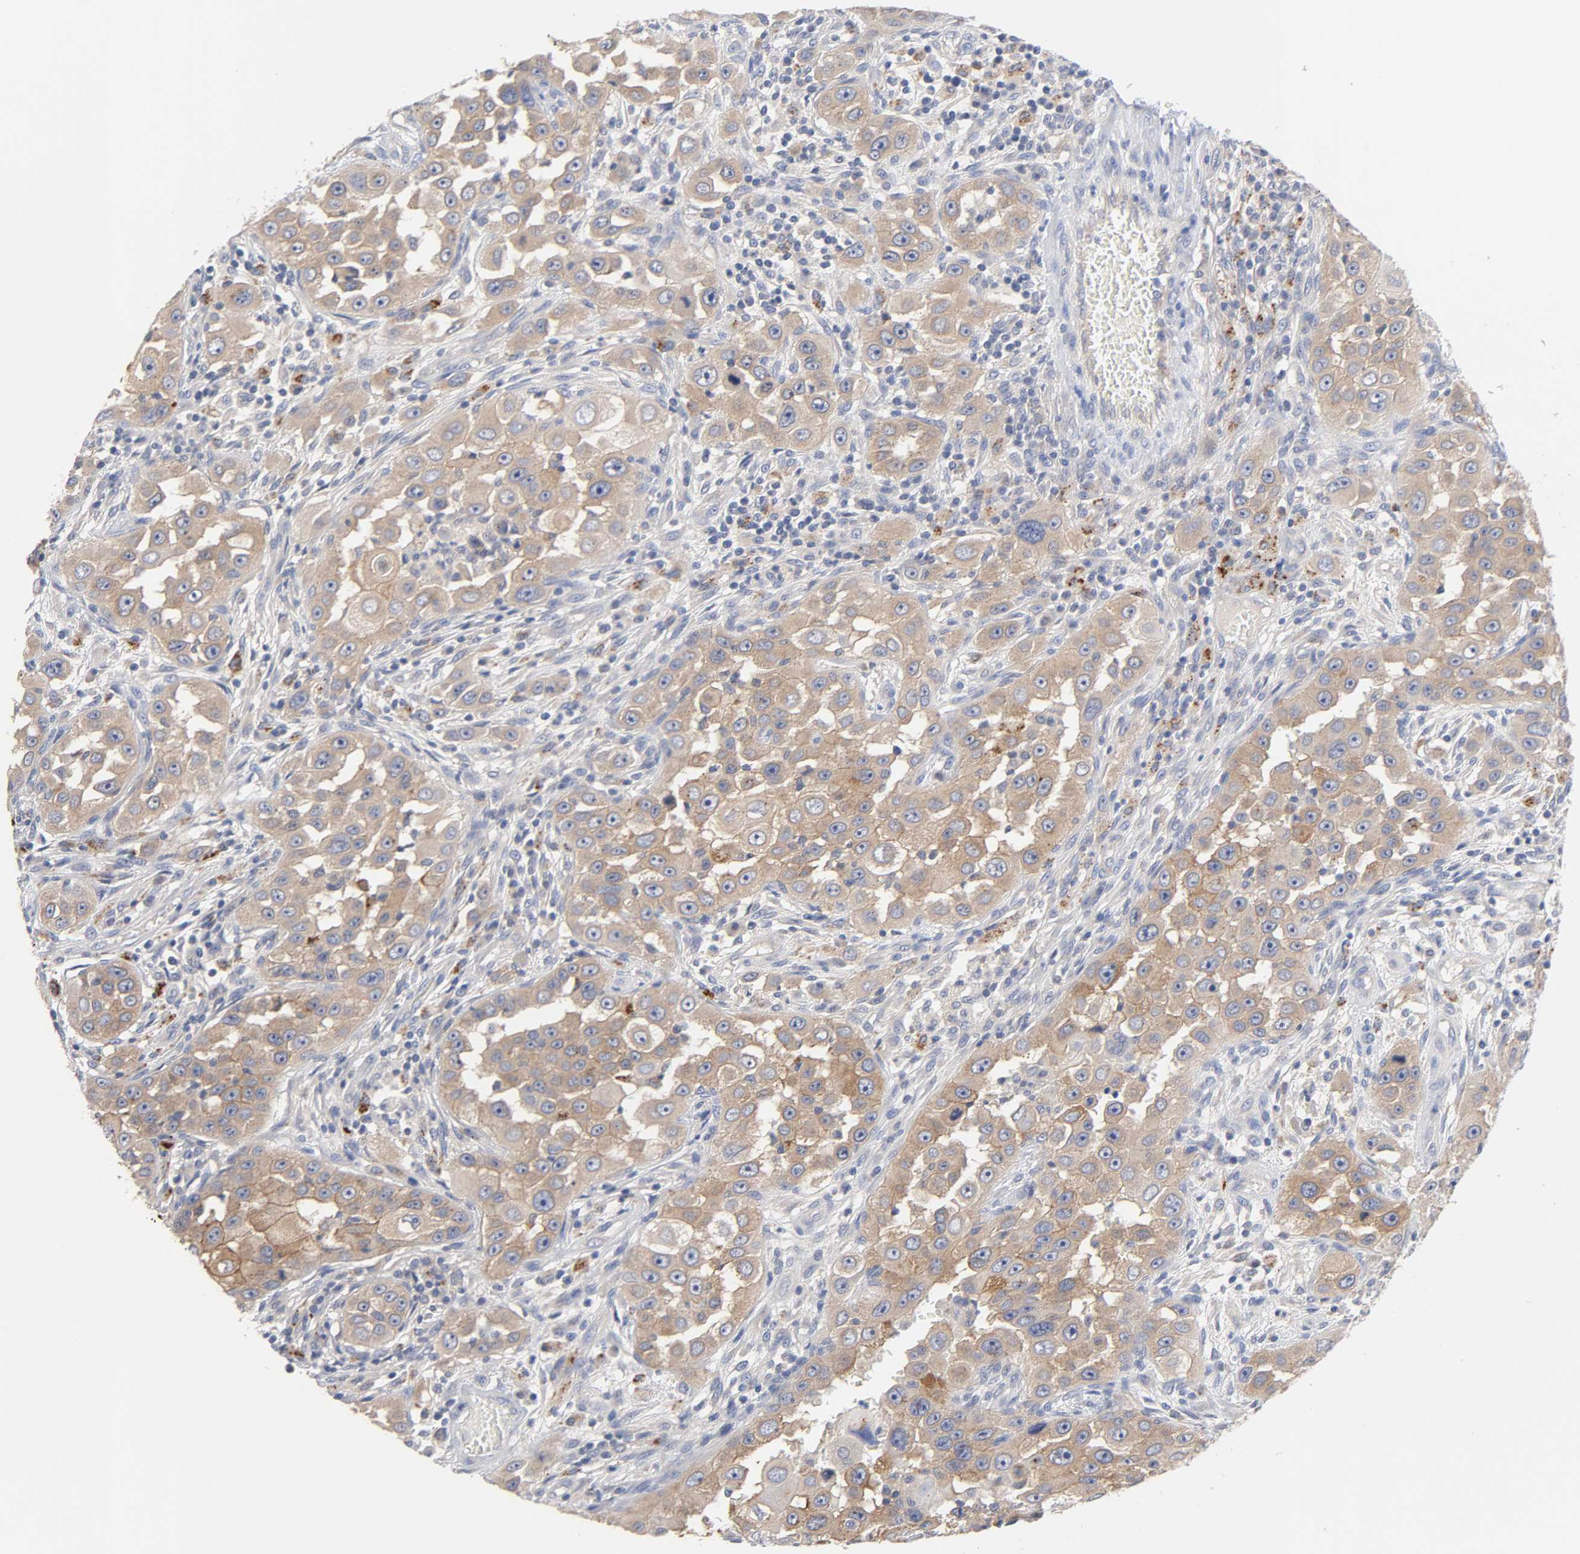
{"staining": {"intensity": "moderate", "quantity": ">75%", "location": "cytoplasmic/membranous"}, "tissue": "head and neck cancer", "cell_type": "Tumor cells", "image_type": "cancer", "snomed": [{"axis": "morphology", "description": "Carcinoma, NOS"}, {"axis": "topography", "description": "Head-Neck"}], "caption": "About >75% of tumor cells in human head and neck cancer (carcinoma) display moderate cytoplasmic/membranous protein expression as visualized by brown immunohistochemical staining.", "gene": "C17orf75", "patient": {"sex": "male", "age": 87}}